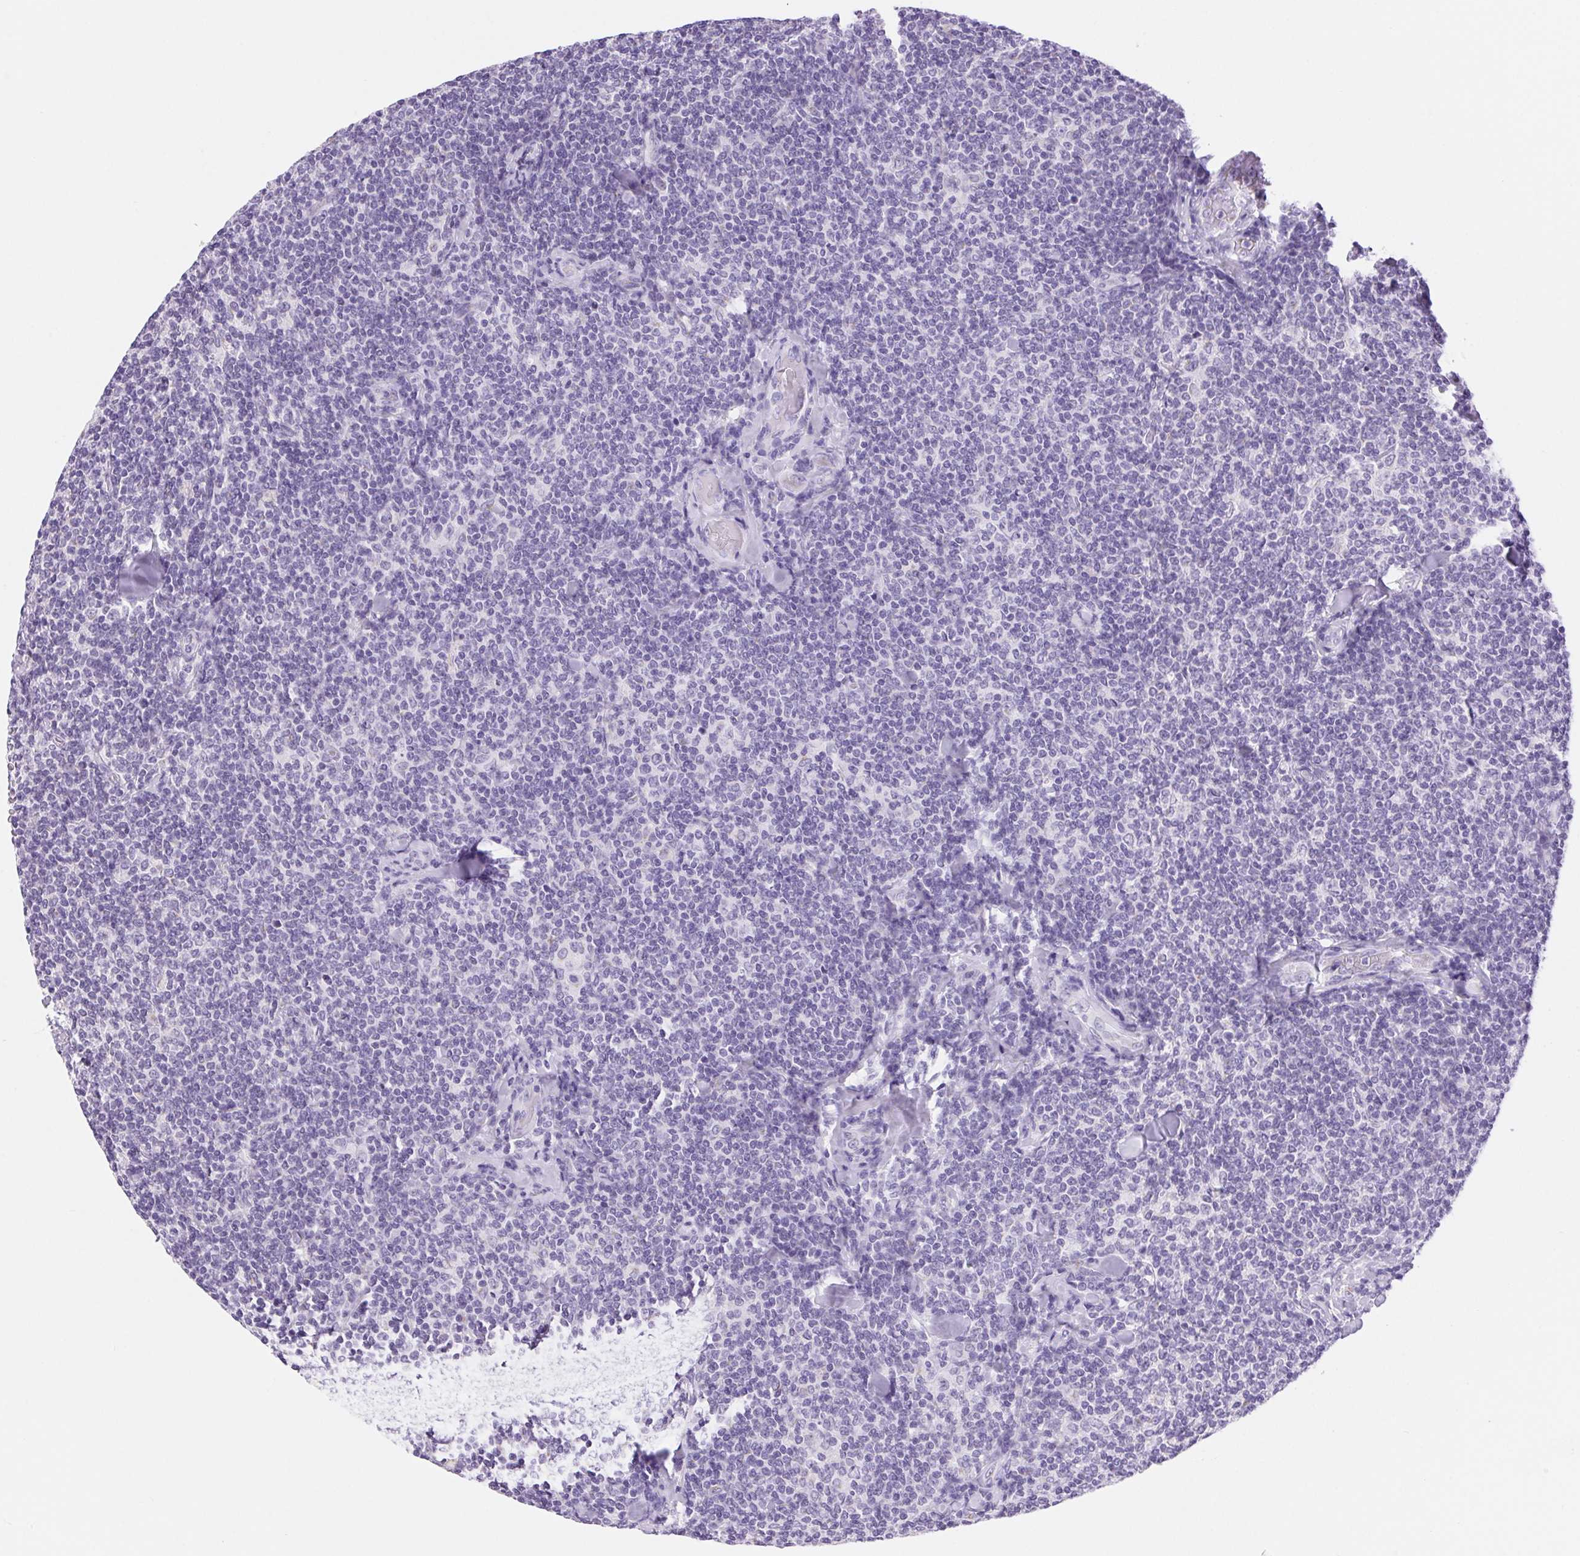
{"staining": {"intensity": "negative", "quantity": "none", "location": "none"}, "tissue": "lymphoma", "cell_type": "Tumor cells", "image_type": "cancer", "snomed": [{"axis": "morphology", "description": "Malignant lymphoma, non-Hodgkin's type, Low grade"}, {"axis": "topography", "description": "Lymph node"}], "caption": "There is no significant positivity in tumor cells of malignant lymphoma, non-Hodgkin's type (low-grade). (DAB immunohistochemistry with hematoxylin counter stain).", "gene": "SERPINB3", "patient": {"sex": "female", "age": 56}}